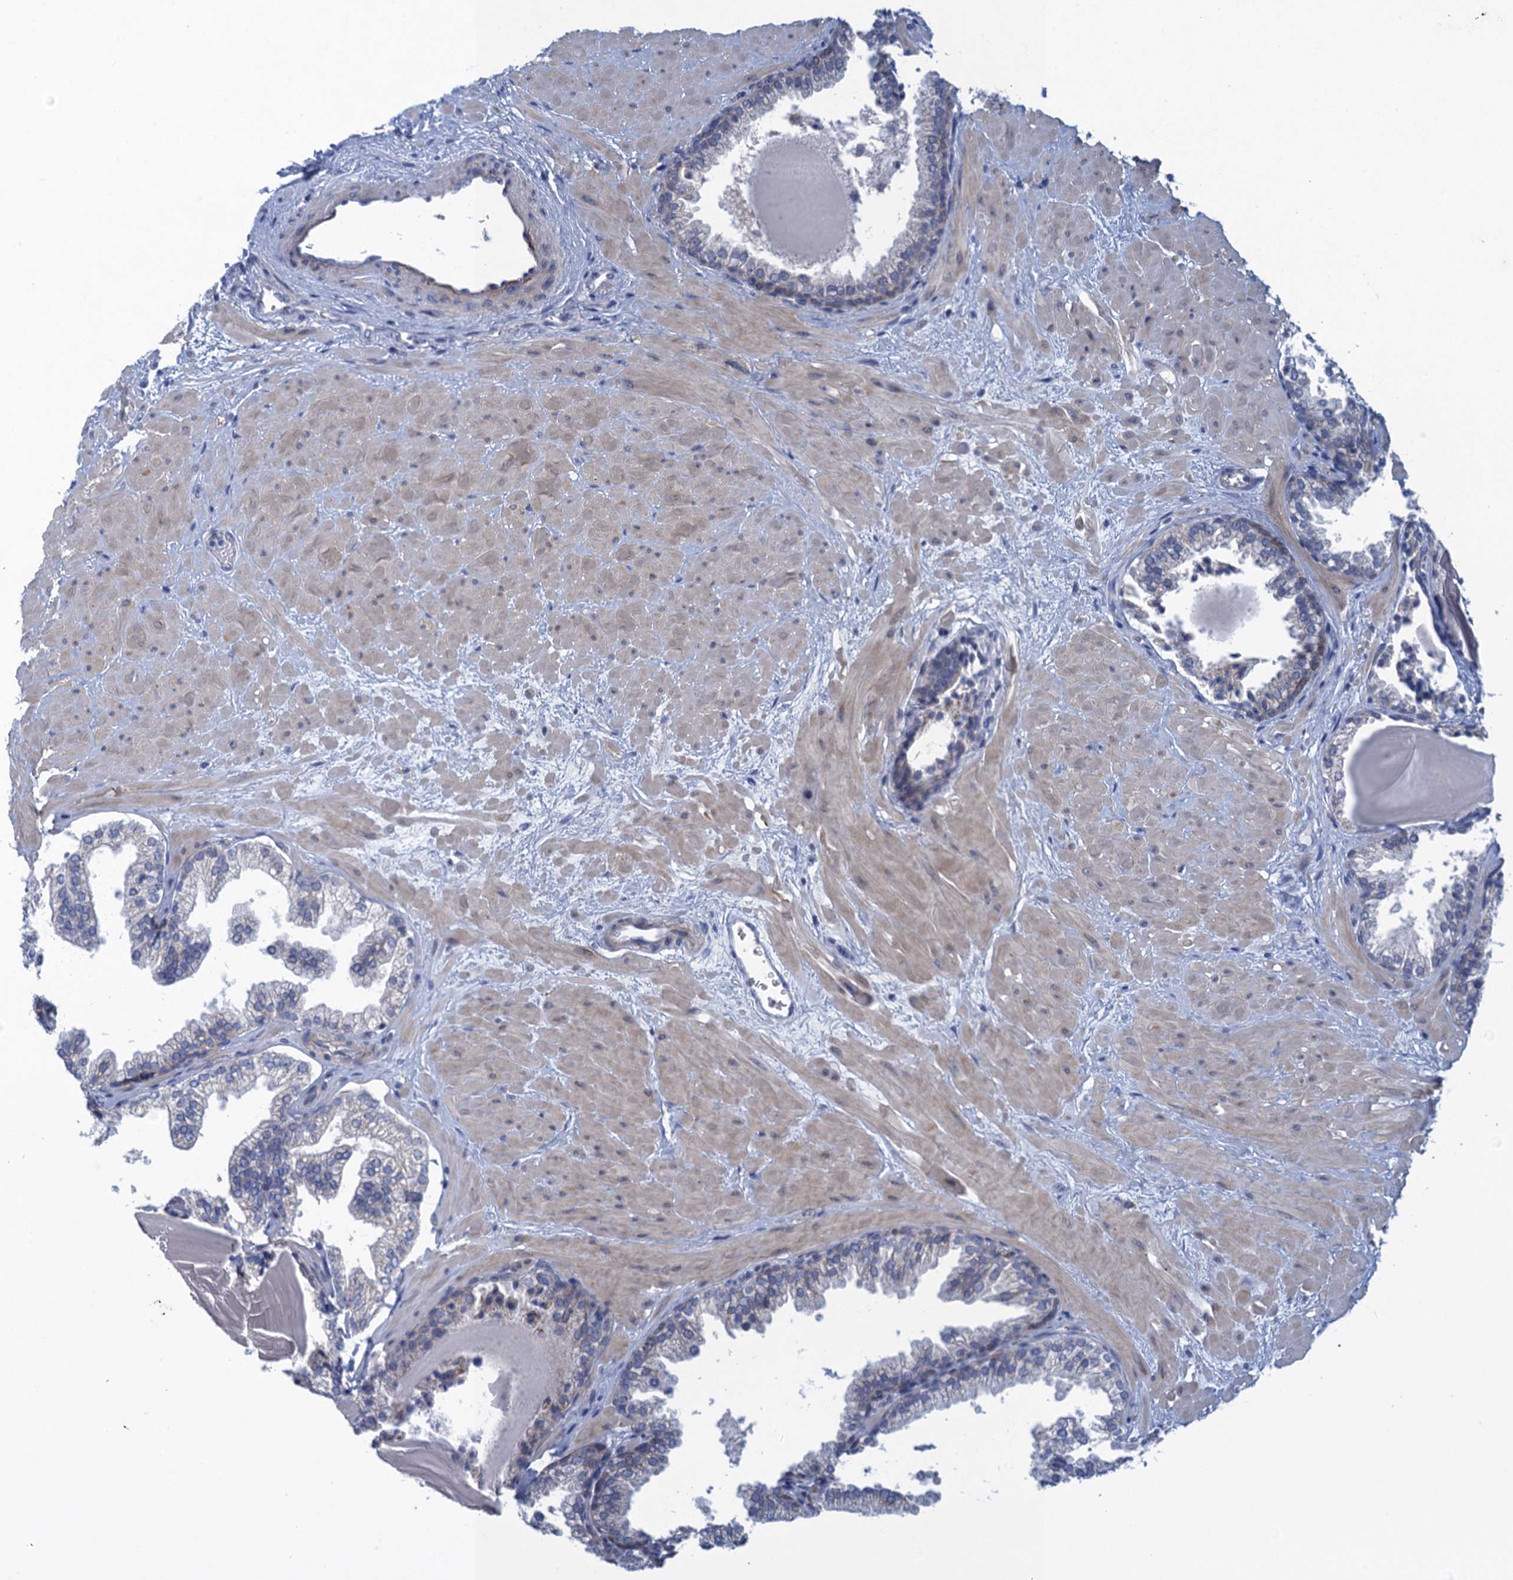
{"staining": {"intensity": "negative", "quantity": "none", "location": "none"}, "tissue": "prostate", "cell_type": "Glandular cells", "image_type": "normal", "snomed": [{"axis": "morphology", "description": "Normal tissue, NOS"}, {"axis": "topography", "description": "Prostate"}], "caption": "Glandular cells show no significant protein staining in unremarkable prostate. Nuclei are stained in blue.", "gene": "SCEL", "patient": {"sex": "male", "age": 48}}